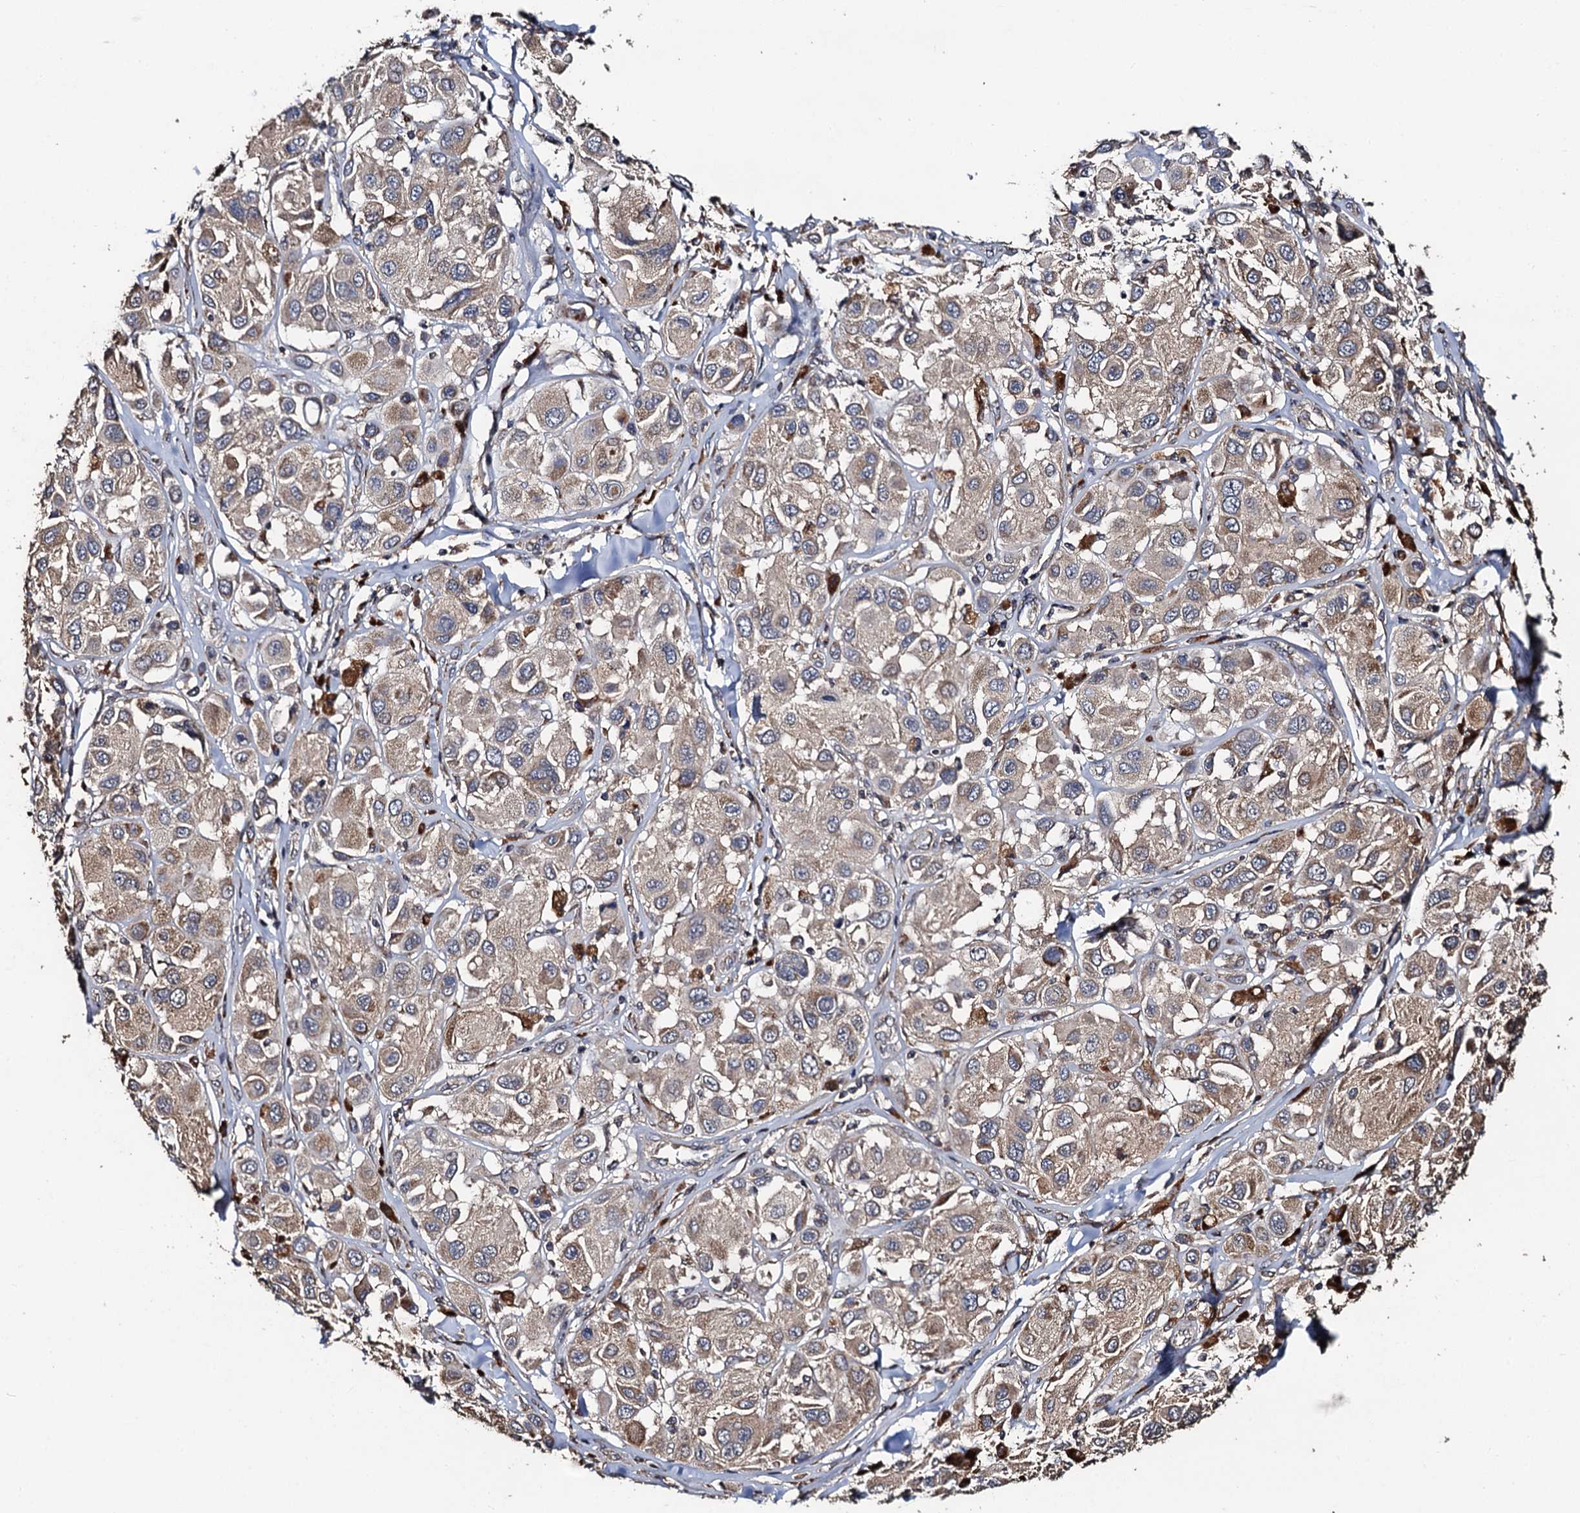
{"staining": {"intensity": "moderate", "quantity": "25%-75%", "location": "cytoplasmic/membranous"}, "tissue": "melanoma", "cell_type": "Tumor cells", "image_type": "cancer", "snomed": [{"axis": "morphology", "description": "Malignant melanoma, Metastatic site"}, {"axis": "topography", "description": "Skin"}], "caption": "The micrograph reveals staining of melanoma, revealing moderate cytoplasmic/membranous protein positivity (brown color) within tumor cells. Nuclei are stained in blue.", "gene": "PPTC7", "patient": {"sex": "male", "age": 41}}